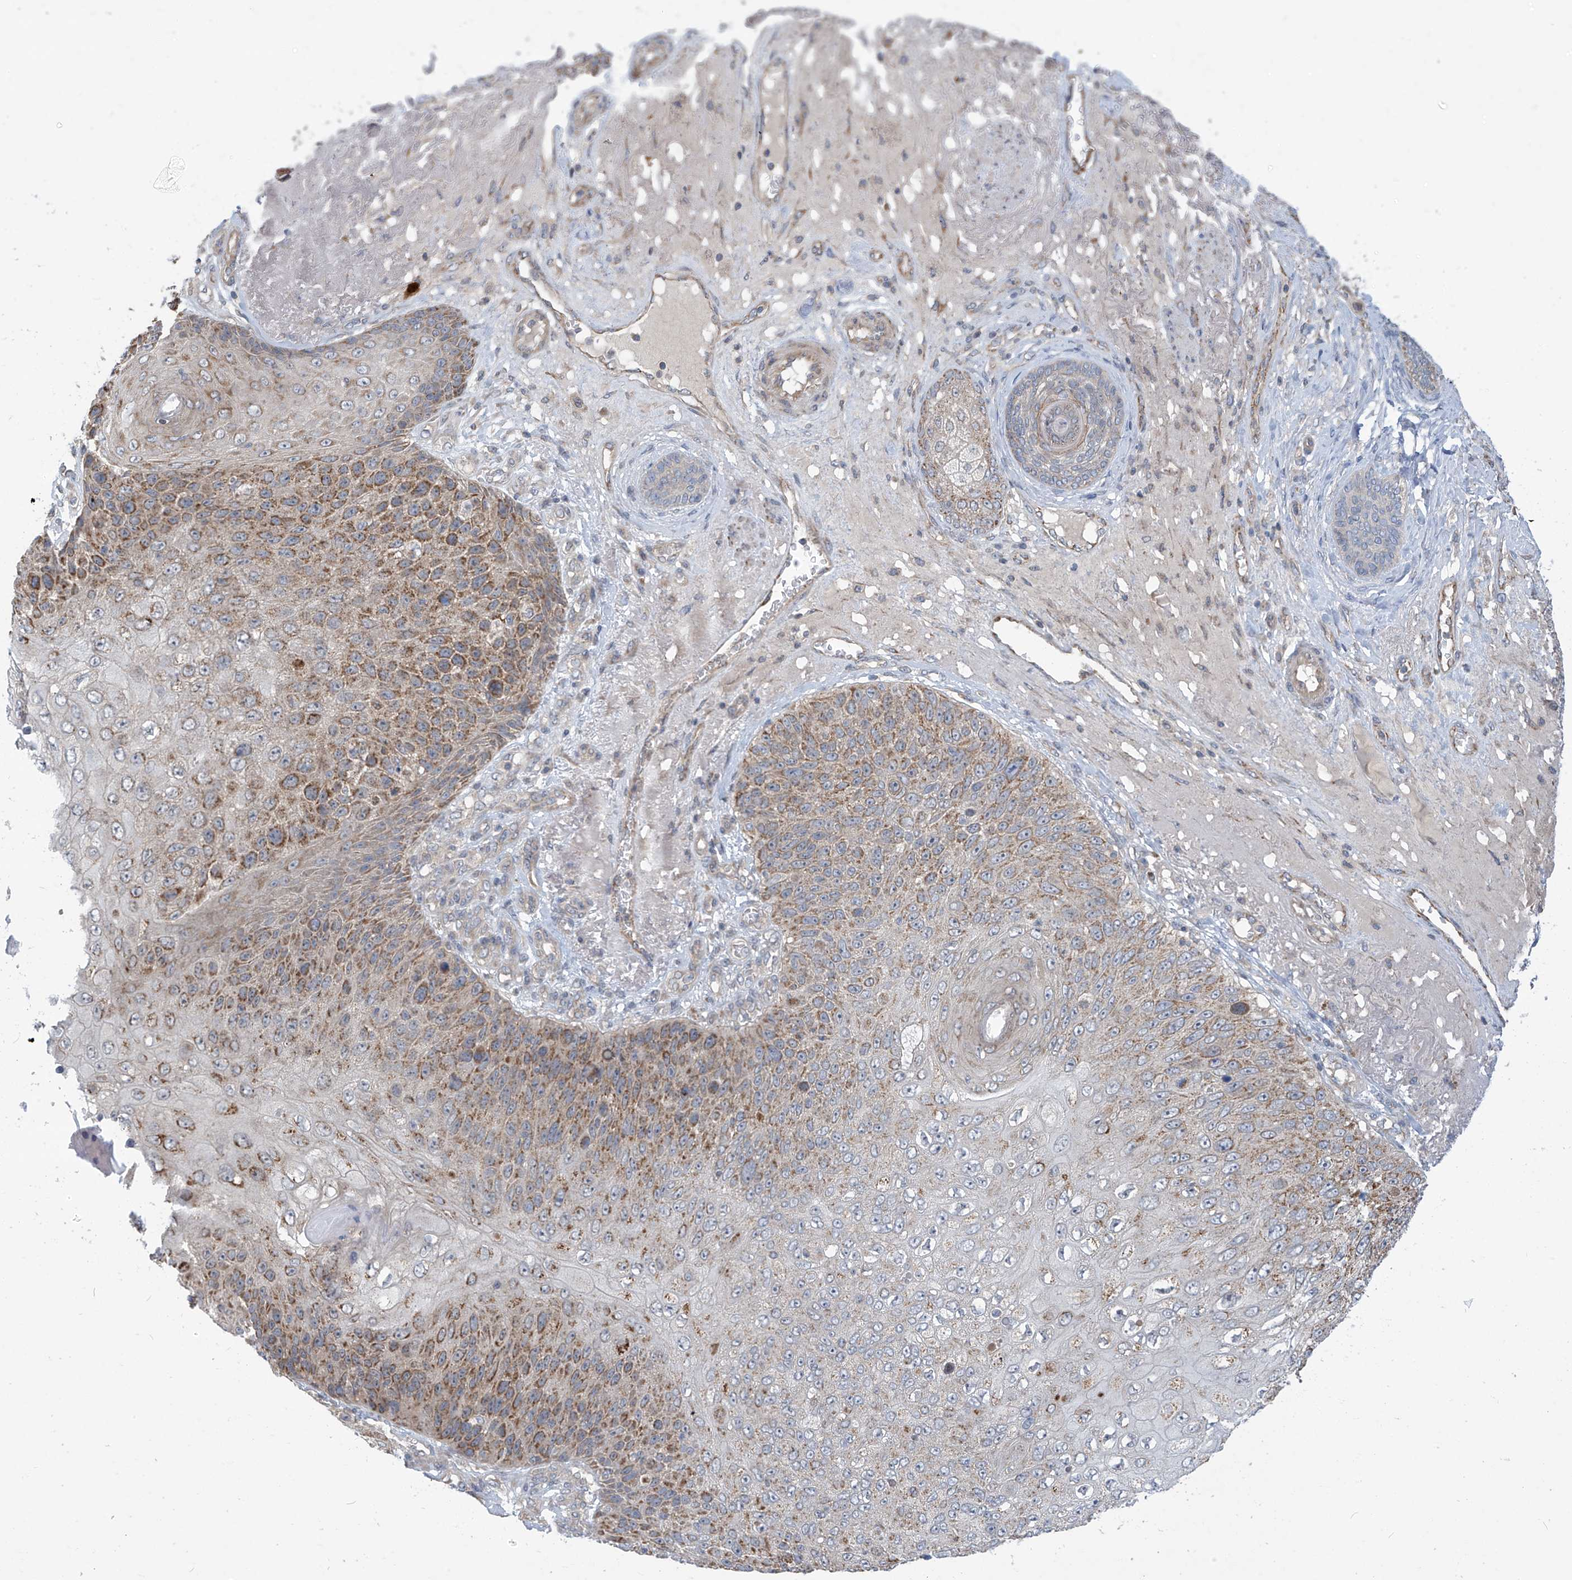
{"staining": {"intensity": "moderate", "quantity": ">75%", "location": "cytoplasmic/membranous"}, "tissue": "skin cancer", "cell_type": "Tumor cells", "image_type": "cancer", "snomed": [{"axis": "morphology", "description": "Squamous cell carcinoma, NOS"}, {"axis": "topography", "description": "Skin"}], "caption": "A micrograph of skin cancer (squamous cell carcinoma) stained for a protein exhibits moderate cytoplasmic/membranous brown staining in tumor cells. The protein of interest is stained brown, and the nuclei are stained in blue (DAB (3,3'-diaminobenzidine) IHC with brightfield microscopy, high magnification).", "gene": "SCGB1D2", "patient": {"sex": "female", "age": 88}}